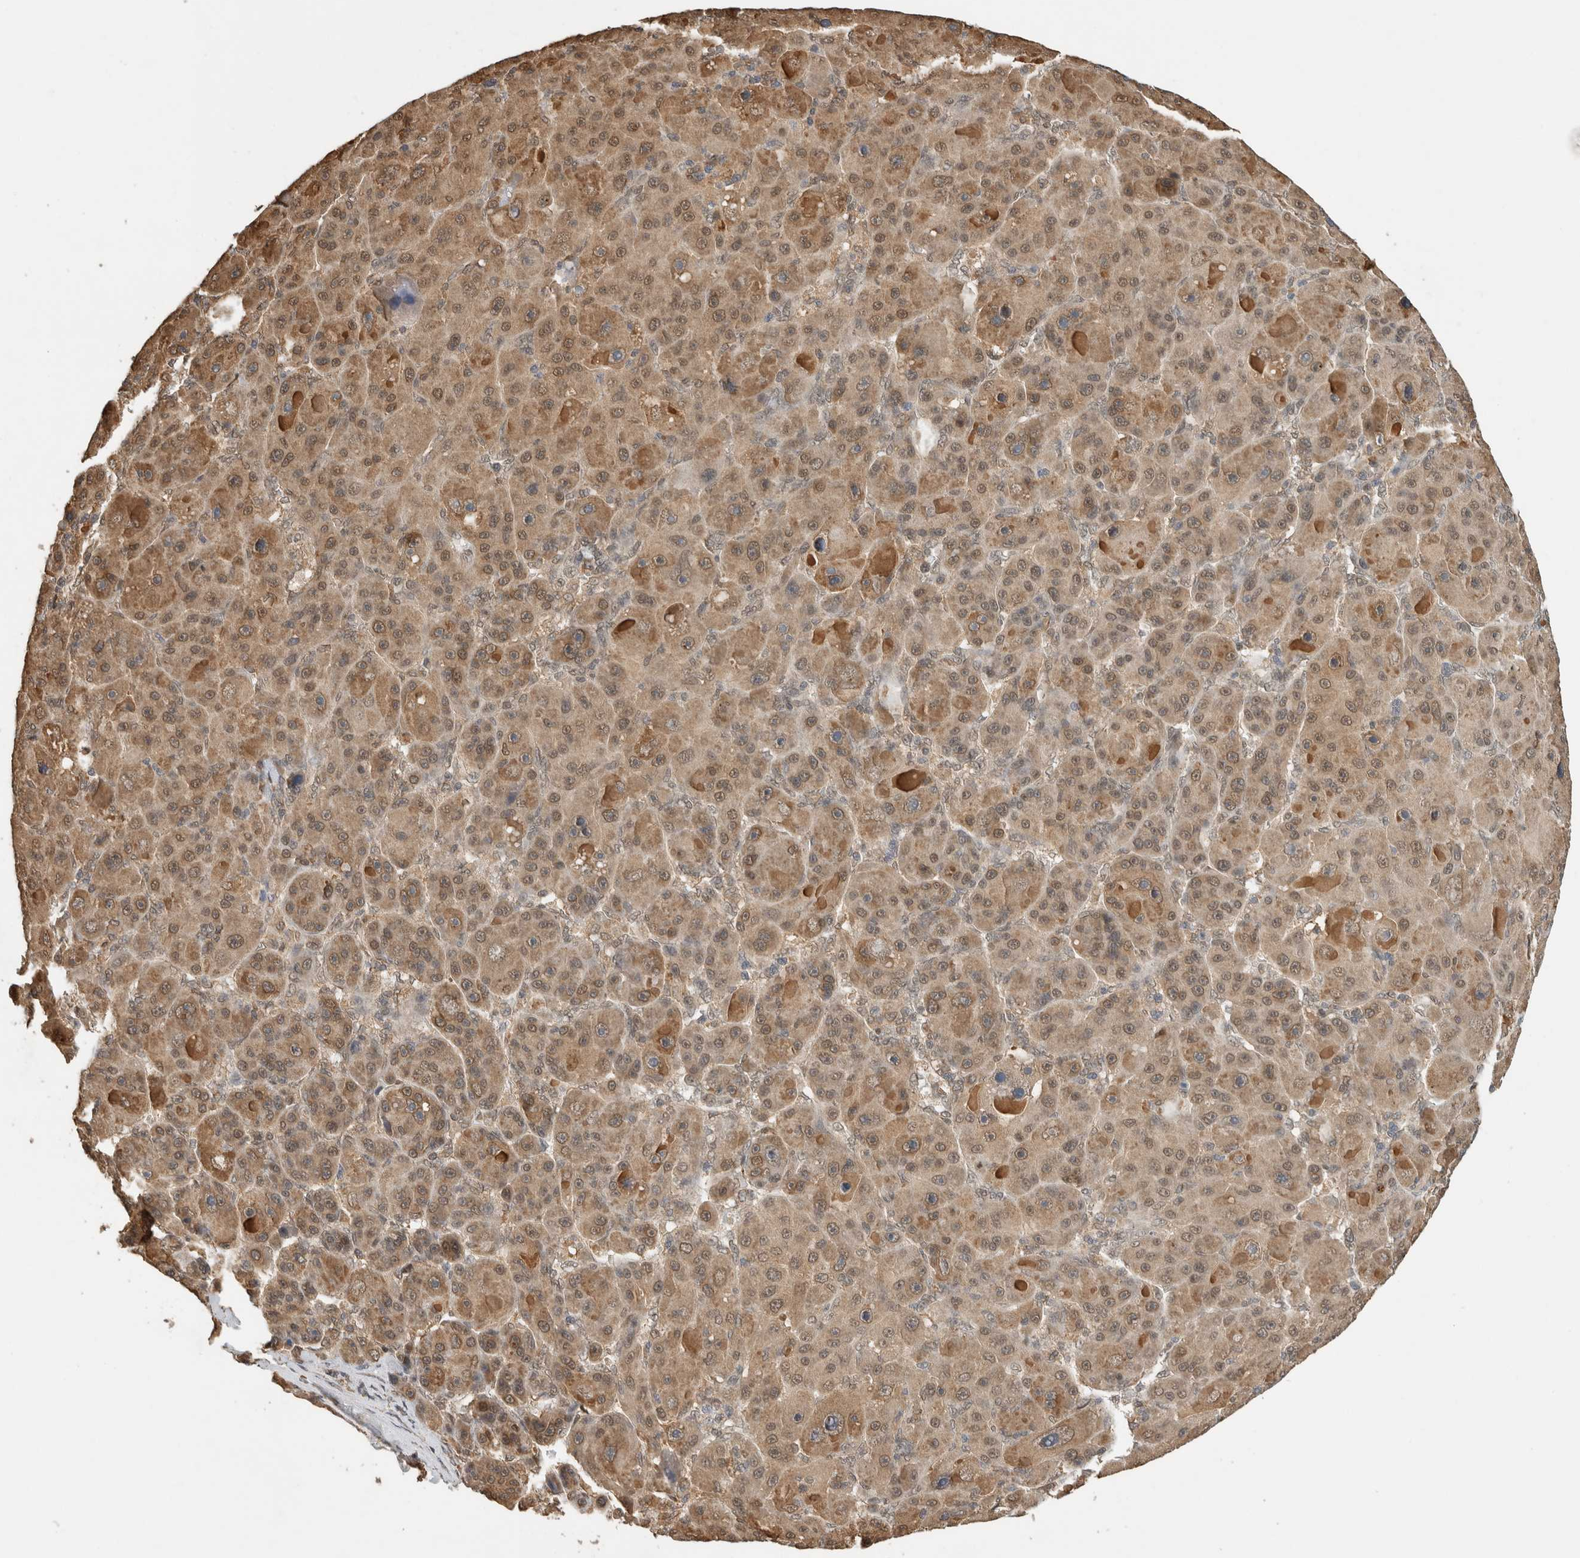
{"staining": {"intensity": "moderate", "quantity": ">75%", "location": "cytoplasmic/membranous,nuclear"}, "tissue": "liver cancer", "cell_type": "Tumor cells", "image_type": "cancer", "snomed": [{"axis": "morphology", "description": "Carcinoma, Hepatocellular, NOS"}, {"axis": "topography", "description": "Liver"}], "caption": "About >75% of tumor cells in liver hepatocellular carcinoma show moderate cytoplasmic/membranous and nuclear protein positivity as visualized by brown immunohistochemical staining.", "gene": "C1orf21", "patient": {"sex": "male", "age": 76}}